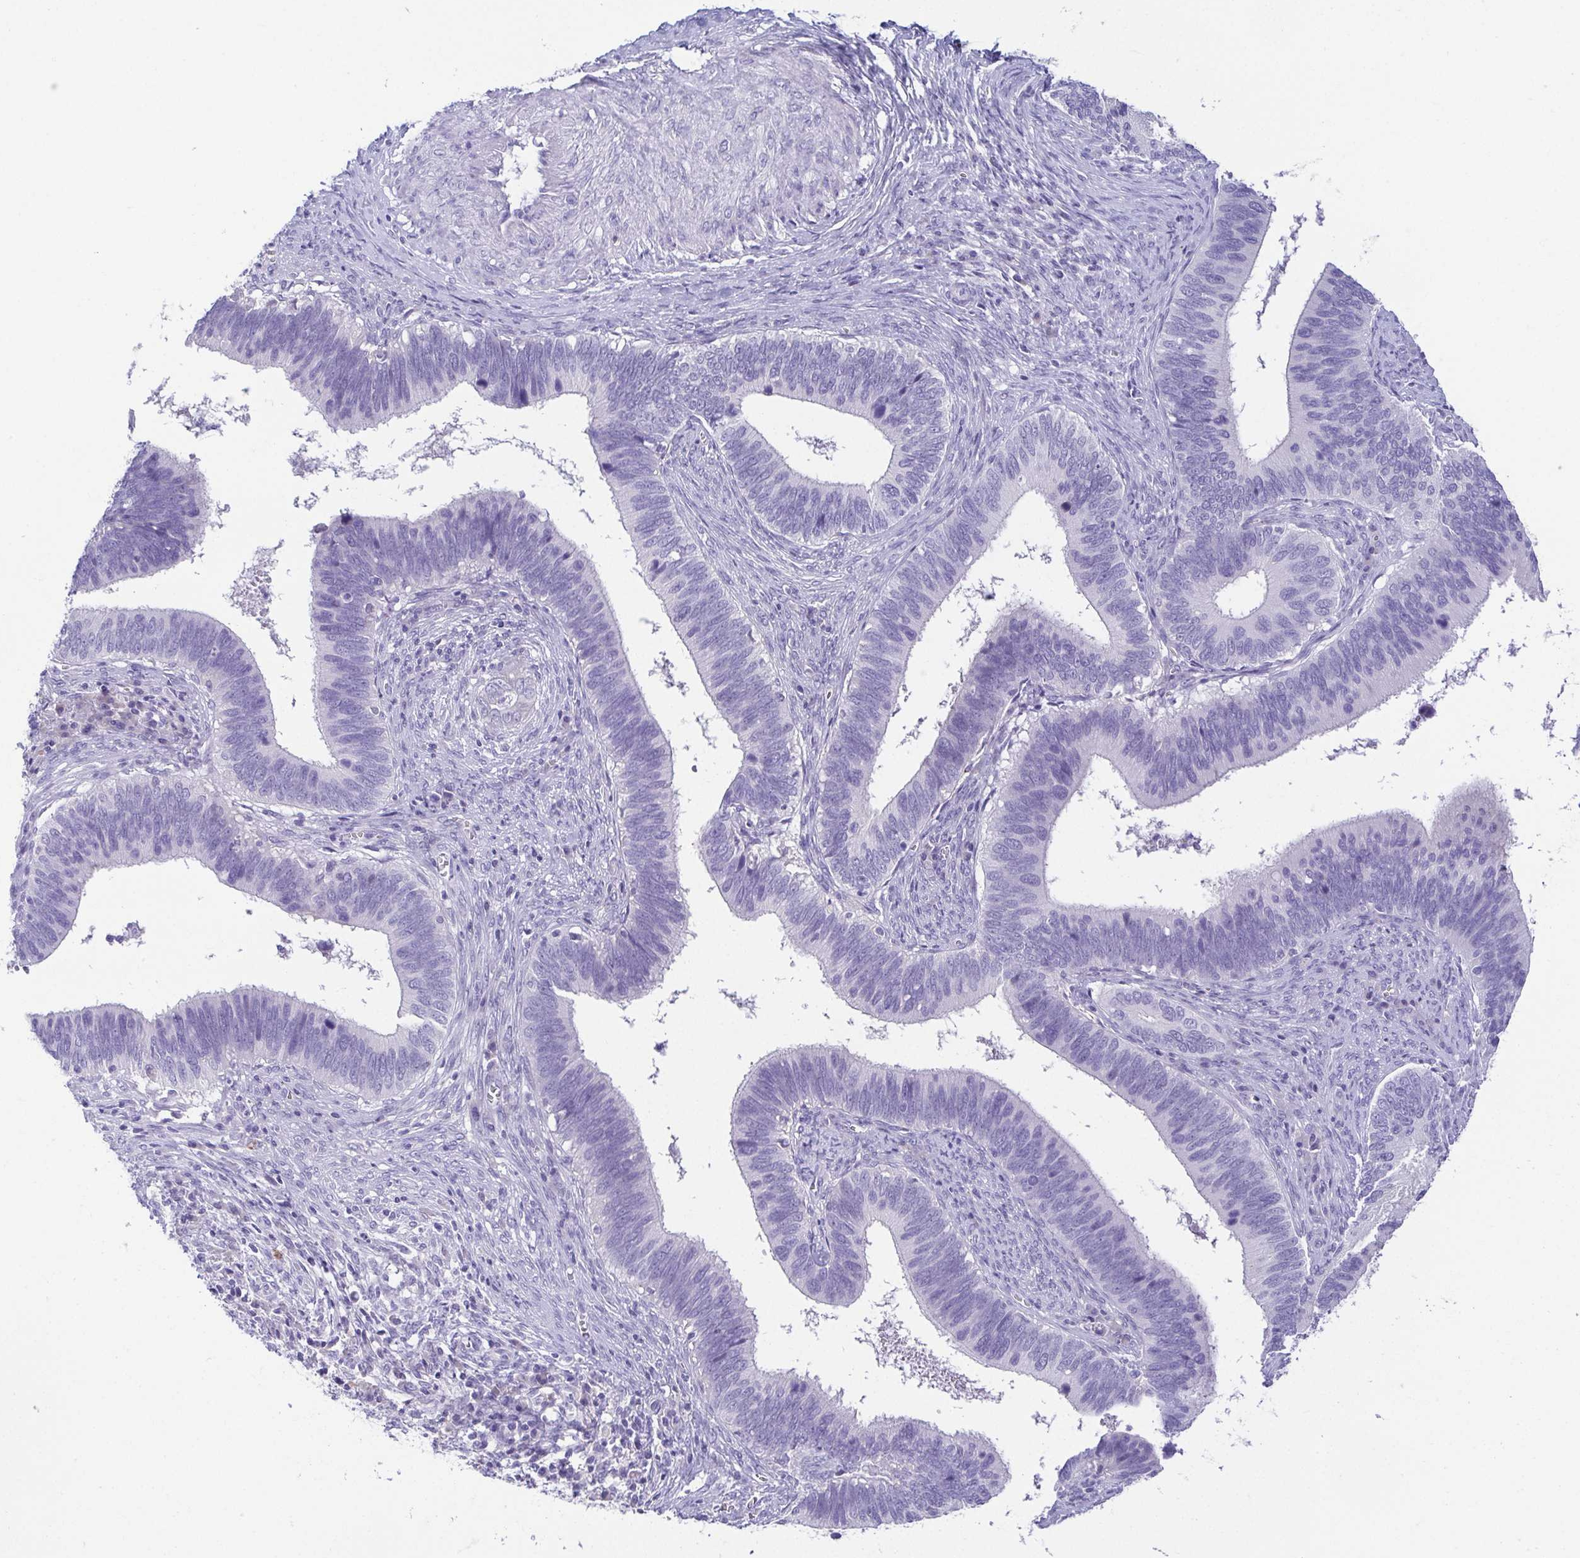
{"staining": {"intensity": "negative", "quantity": "none", "location": "none"}, "tissue": "cervical cancer", "cell_type": "Tumor cells", "image_type": "cancer", "snomed": [{"axis": "morphology", "description": "Adenocarcinoma, NOS"}, {"axis": "topography", "description": "Cervix"}], "caption": "DAB (3,3'-diaminobenzidine) immunohistochemical staining of human adenocarcinoma (cervical) demonstrates no significant positivity in tumor cells.", "gene": "HAPLN2", "patient": {"sex": "female", "age": 42}}